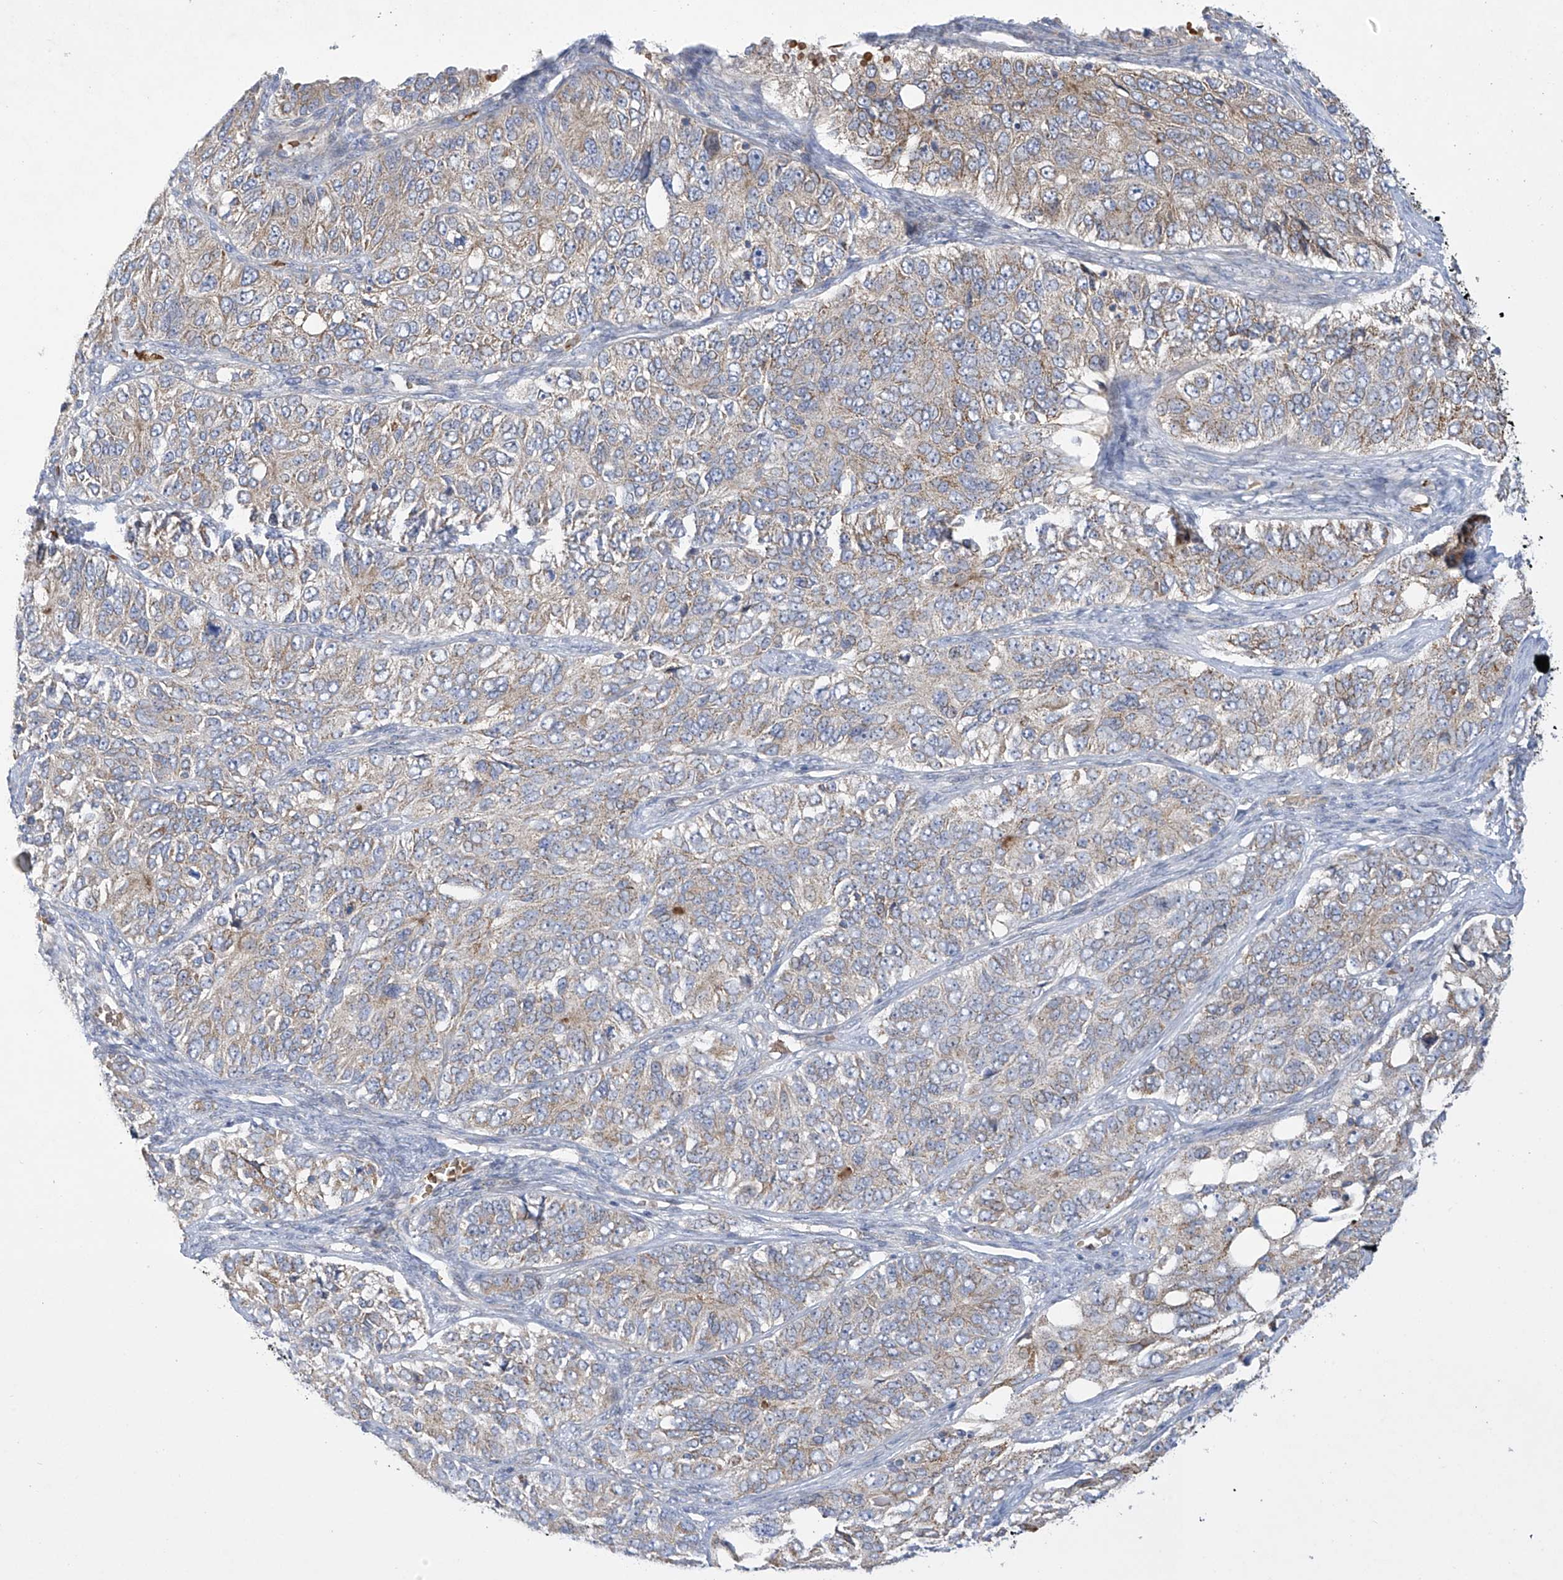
{"staining": {"intensity": "weak", "quantity": "25%-75%", "location": "cytoplasmic/membranous"}, "tissue": "ovarian cancer", "cell_type": "Tumor cells", "image_type": "cancer", "snomed": [{"axis": "morphology", "description": "Carcinoma, endometroid"}, {"axis": "topography", "description": "Ovary"}], "caption": "About 25%-75% of tumor cells in endometroid carcinoma (ovarian) show weak cytoplasmic/membranous protein staining as visualized by brown immunohistochemical staining.", "gene": "METTL18", "patient": {"sex": "female", "age": 51}}